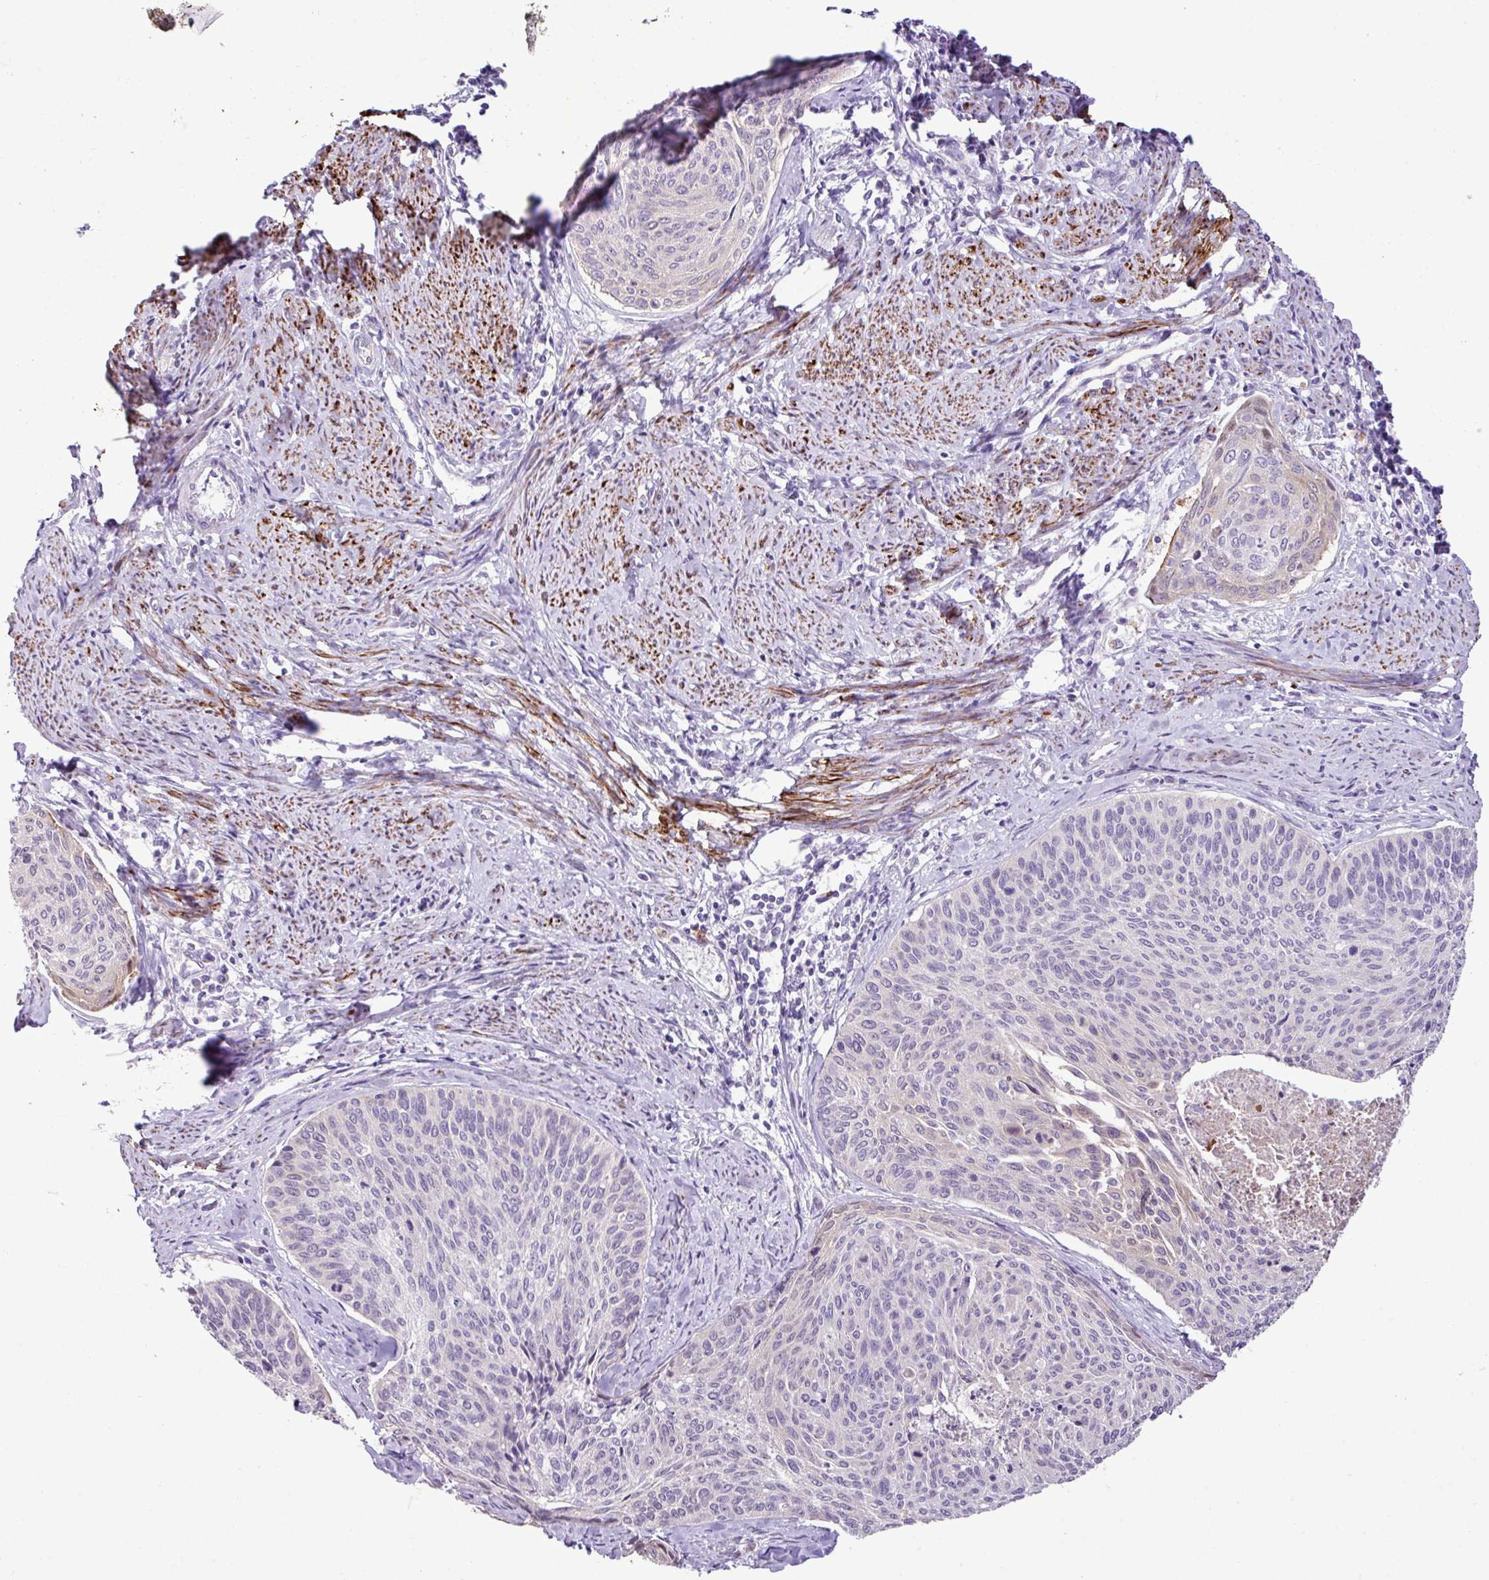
{"staining": {"intensity": "negative", "quantity": "none", "location": "none"}, "tissue": "cervical cancer", "cell_type": "Tumor cells", "image_type": "cancer", "snomed": [{"axis": "morphology", "description": "Squamous cell carcinoma, NOS"}, {"axis": "topography", "description": "Cervix"}], "caption": "IHC micrograph of neoplastic tissue: cervical cancer (squamous cell carcinoma) stained with DAB exhibits no significant protein staining in tumor cells.", "gene": "ZSCAN5A", "patient": {"sex": "female", "age": 55}}